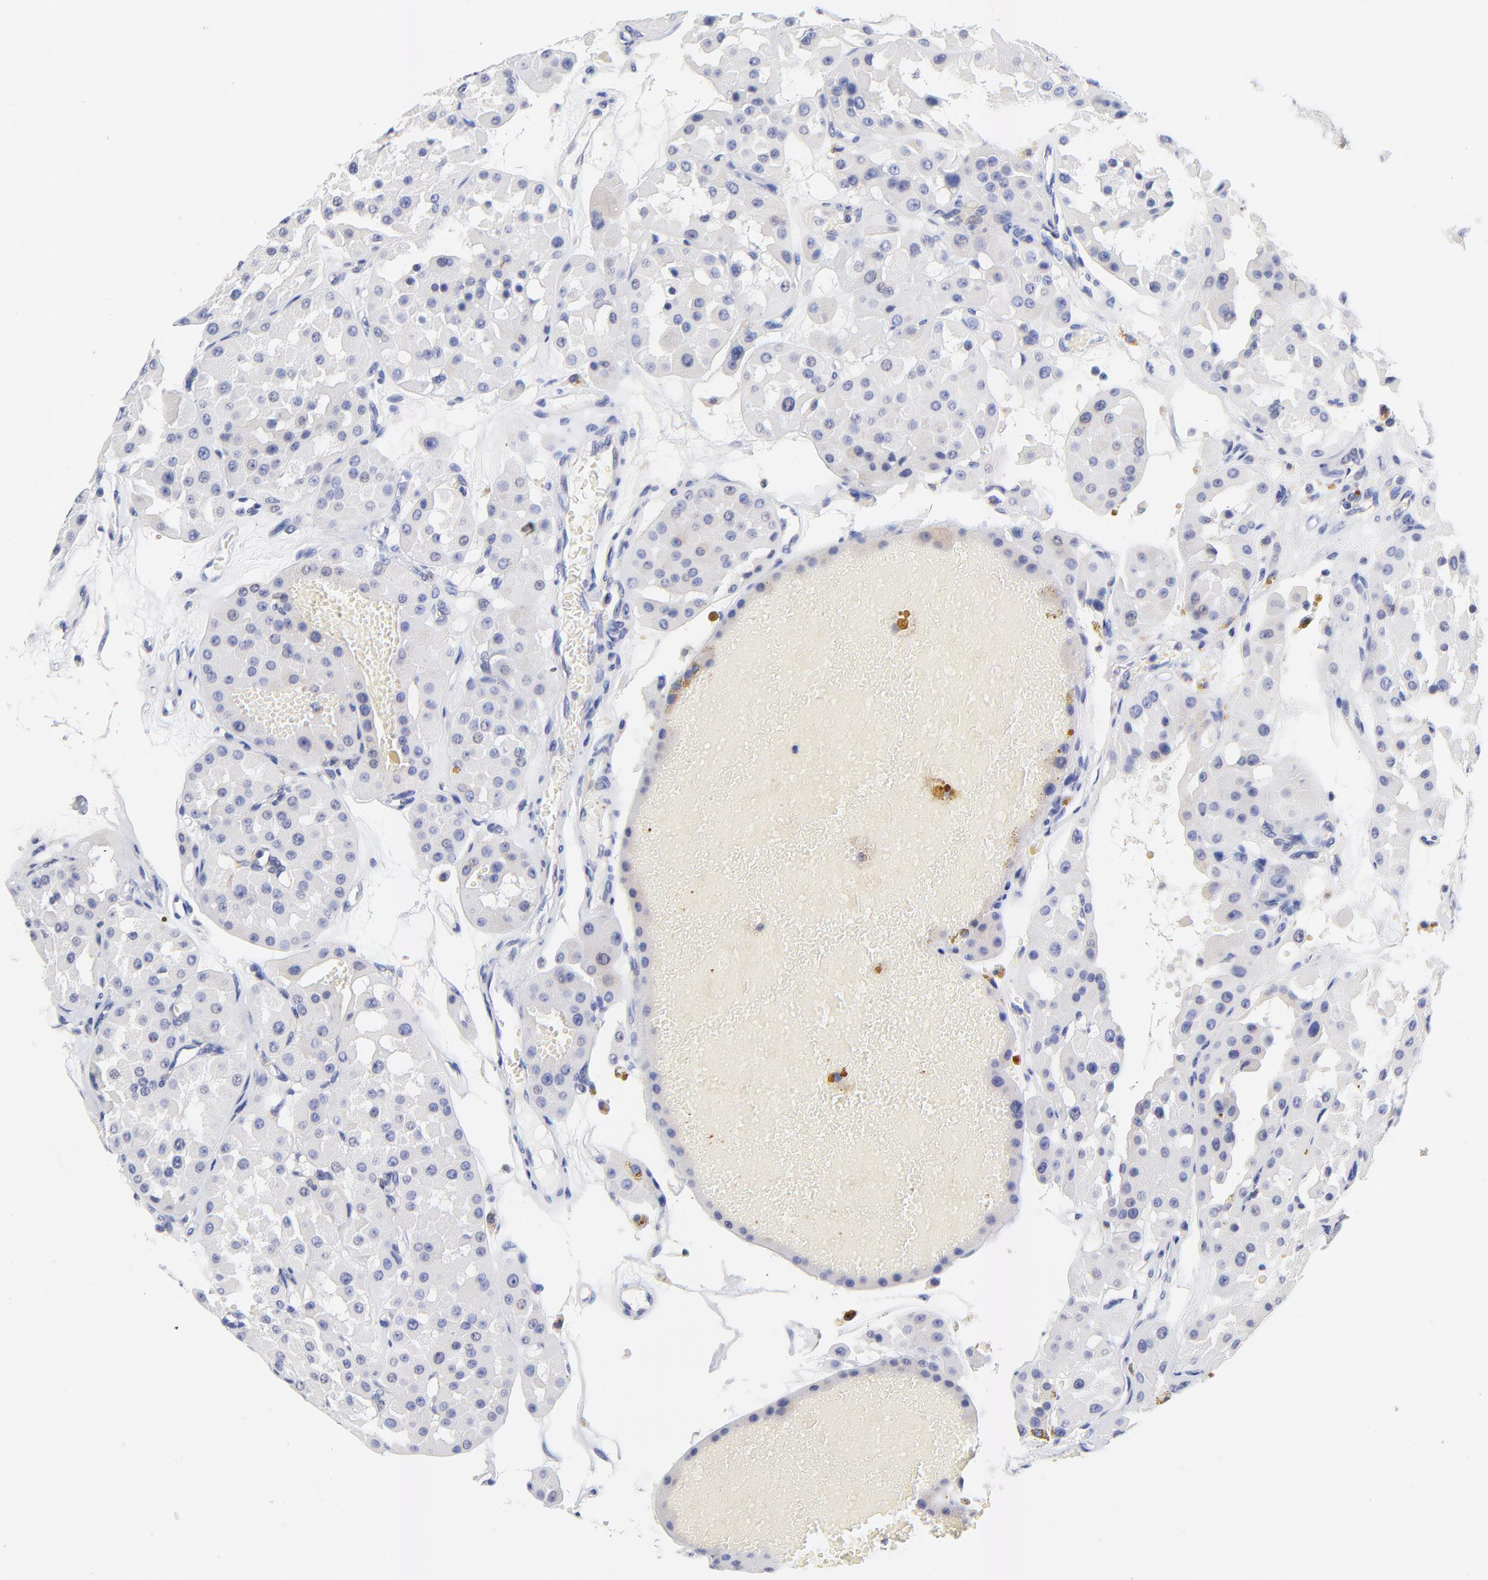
{"staining": {"intensity": "negative", "quantity": "none", "location": "none"}, "tissue": "renal cancer", "cell_type": "Tumor cells", "image_type": "cancer", "snomed": [{"axis": "morphology", "description": "Adenocarcinoma, uncertain malignant potential"}, {"axis": "topography", "description": "Kidney"}], "caption": "Tumor cells are negative for protein expression in human adenocarcinoma,  uncertain malignant potential (renal).", "gene": "FAM117B", "patient": {"sex": "male", "age": 63}}